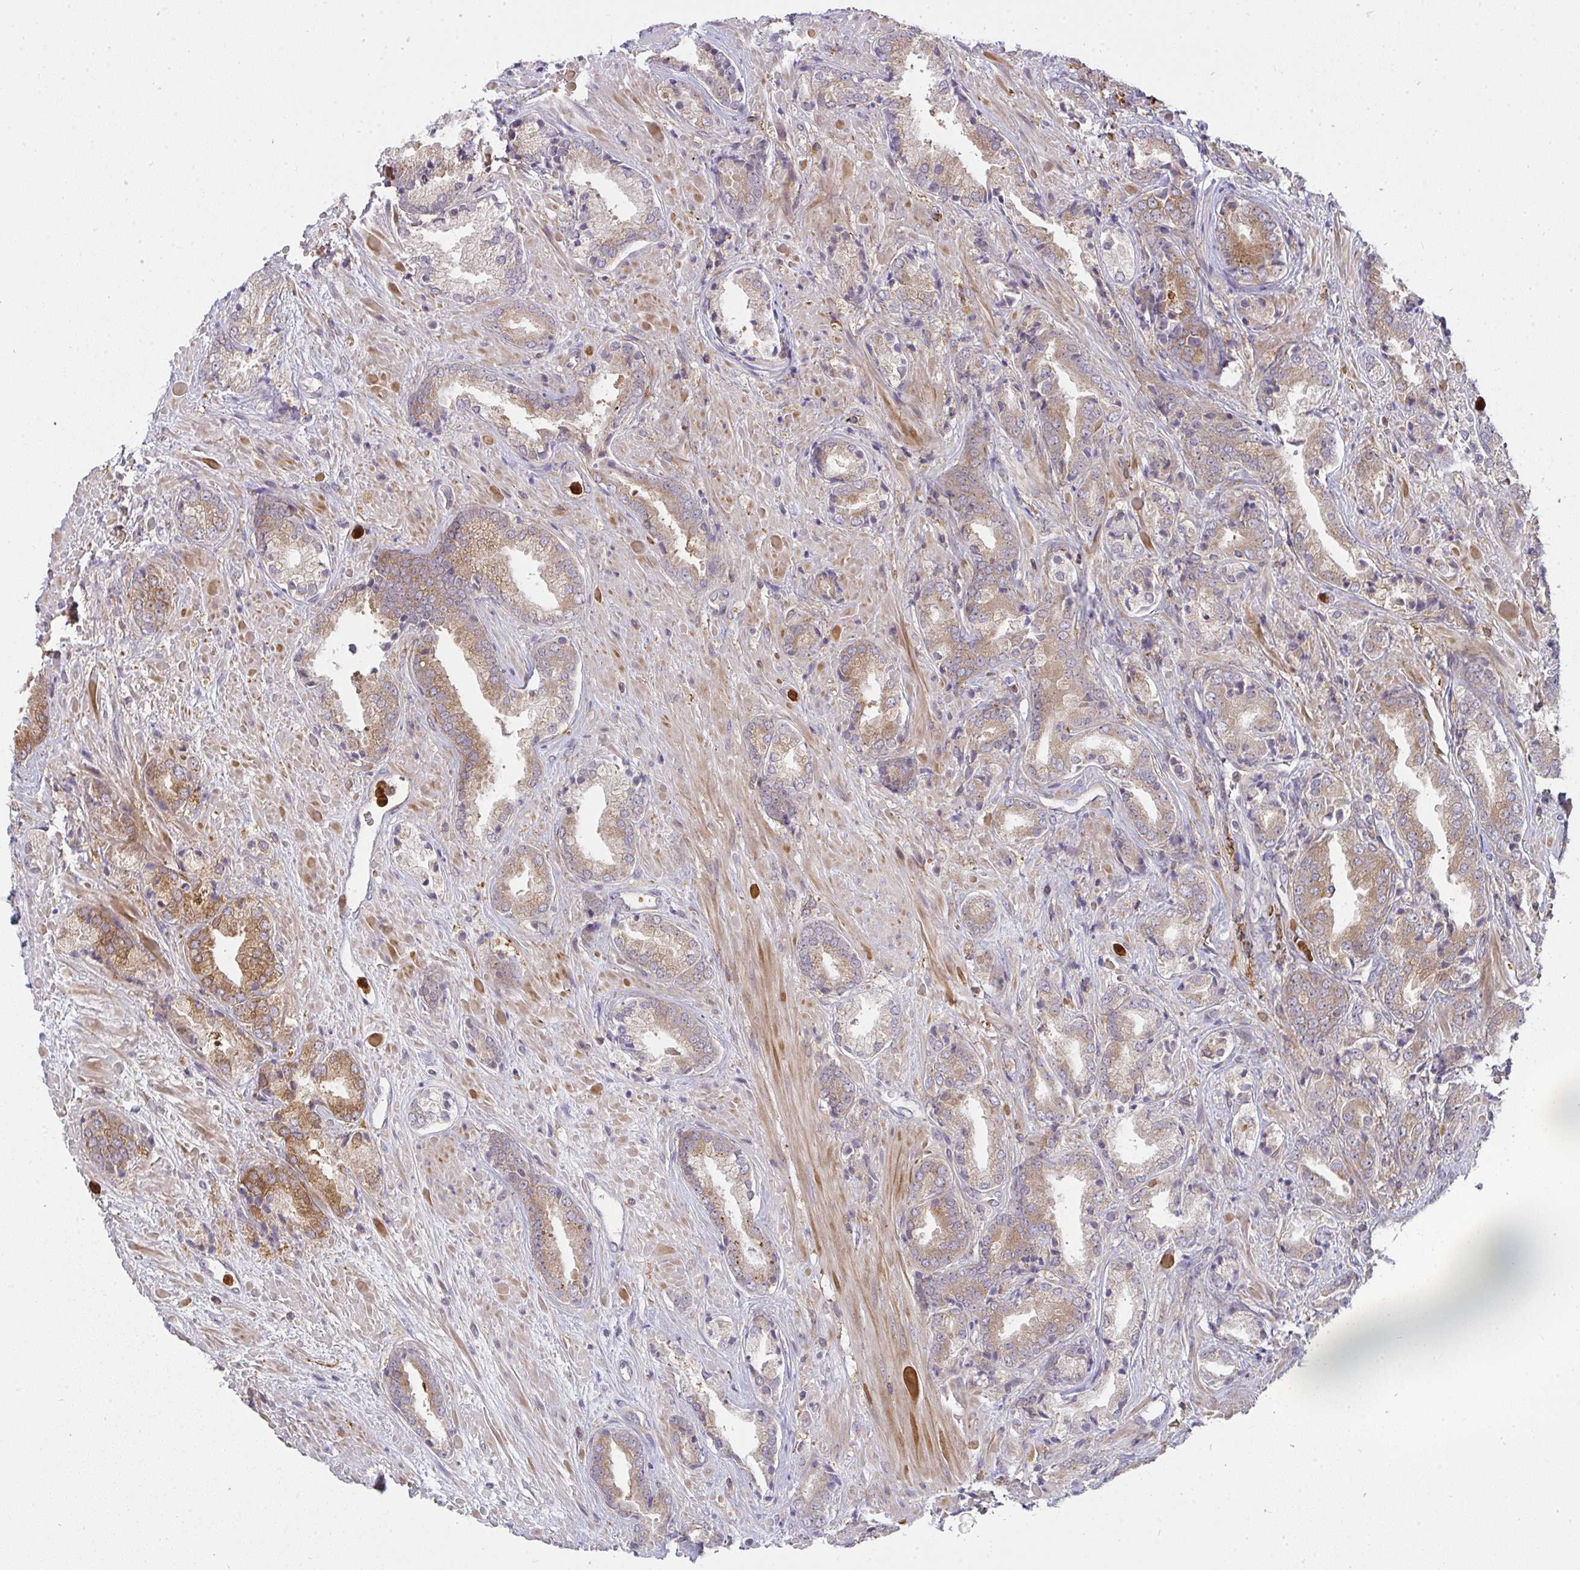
{"staining": {"intensity": "moderate", "quantity": "25%-75%", "location": "cytoplasmic/membranous"}, "tissue": "prostate cancer", "cell_type": "Tumor cells", "image_type": "cancer", "snomed": [{"axis": "morphology", "description": "Adenocarcinoma, High grade"}, {"axis": "topography", "description": "Prostate"}], "caption": "Immunohistochemistry (IHC) photomicrograph of neoplastic tissue: human prostate cancer stained using IHC shows medium levels of moderate protein expression localized specifically in the cytoplasmic/membranous of tumor cells, appearing as a cytoplasmic/membranous brown color.", "gene": "CSF3R", "patient": {"sex": "male", "age": 56}}